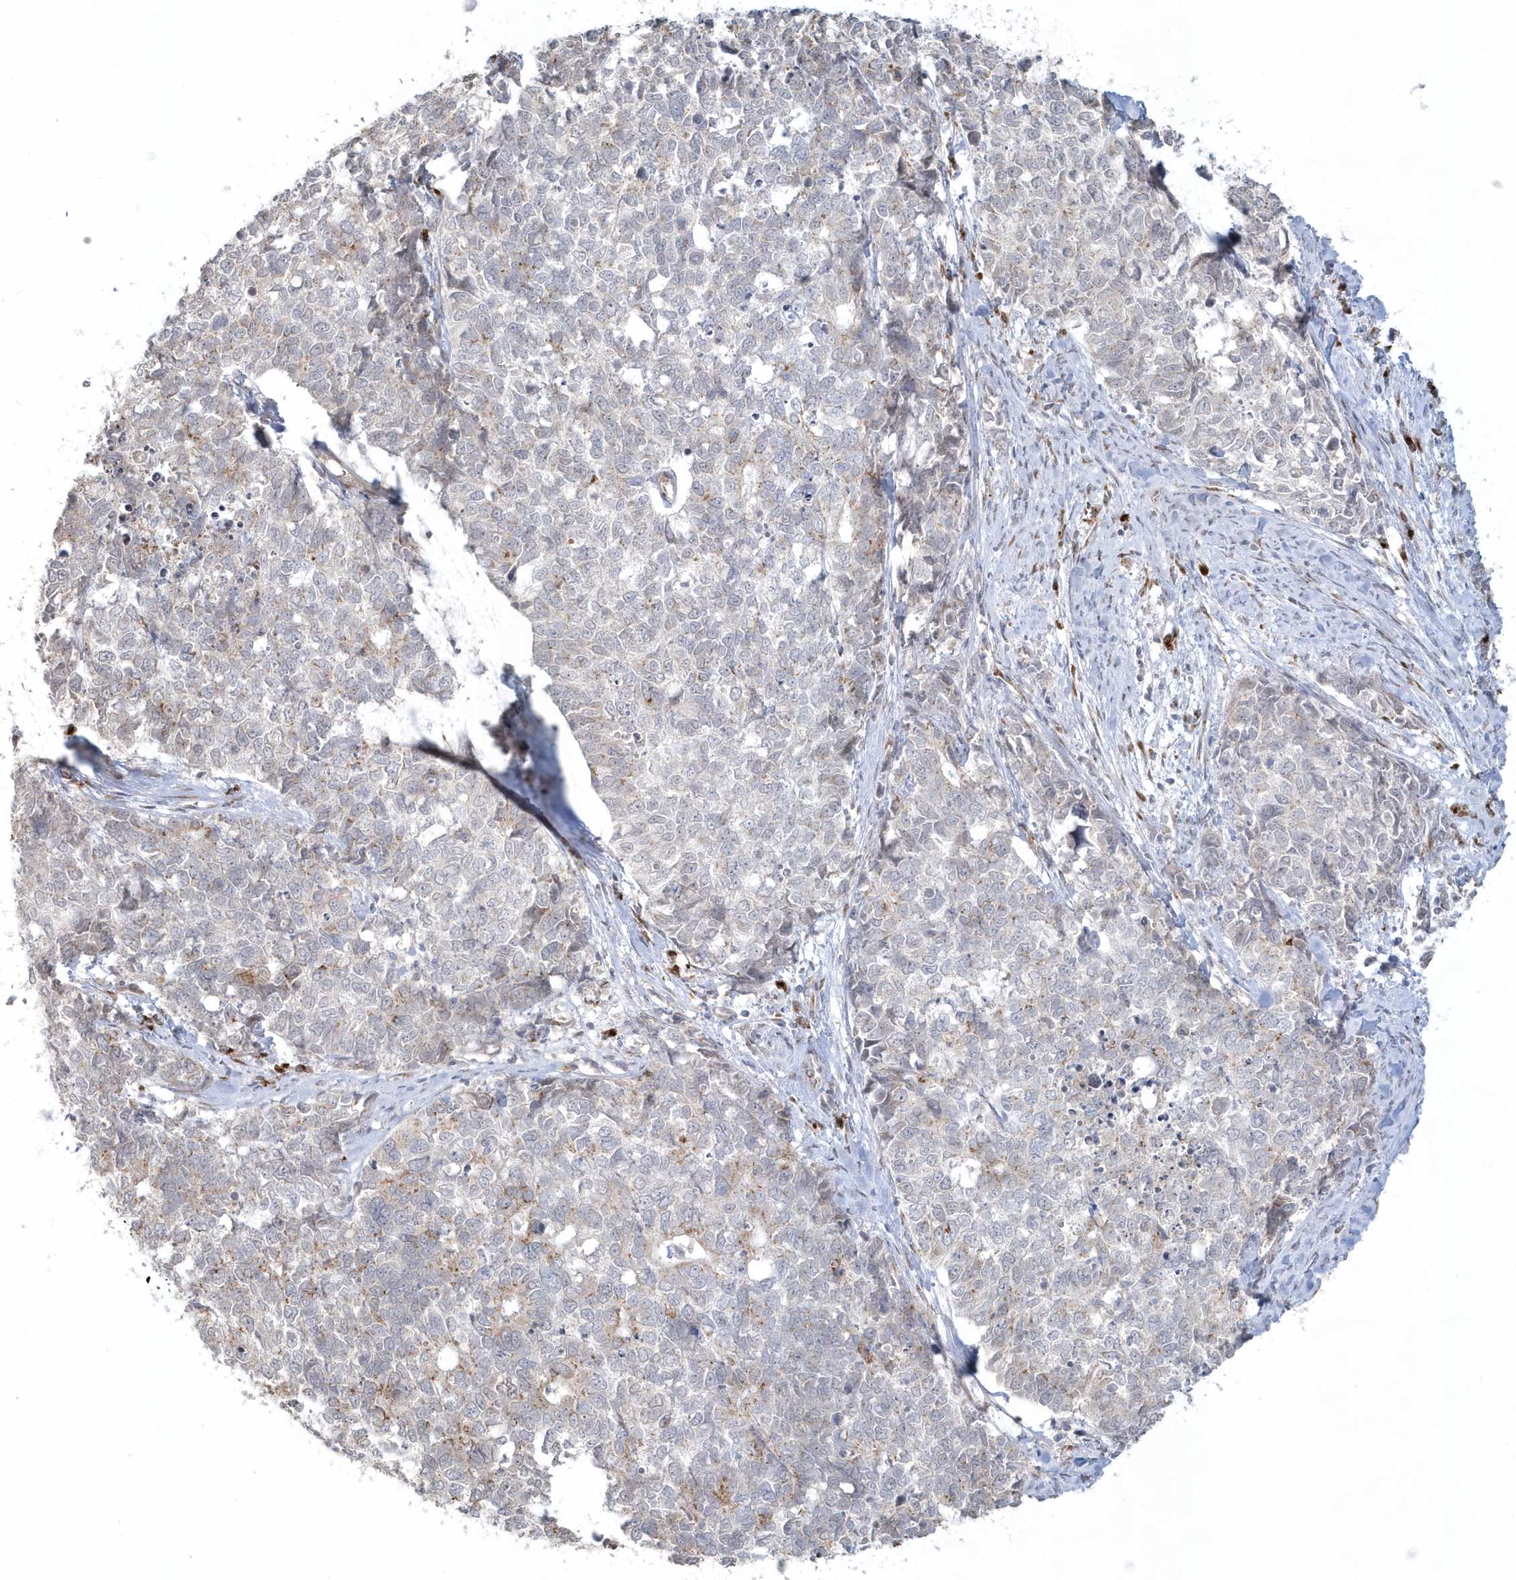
{"staining": {"intensity": "weak", "quantity": "25%-75%", "location": "cytoplasmic/membranous"}, "tissue": "cervical cancer", "cell_type": "Tumor cells", "image_type": "cancer", "snomed": [{"axis": "morphology", "description": "Squamous cell carcinoma, NOS"}, {"axis": "topography", "description": "Cervix"}], "caption": "Squamous cell carcinoma (cervical) stained for a protein exhibits weak cytoplasmic/membranous positivity in tumor cells. Immunohistochemistry (ihc) stains the protein in brown and the nuclei are stained blue.", "gene": "DHFR", "patient": {"sex": "female", "age": 63}}